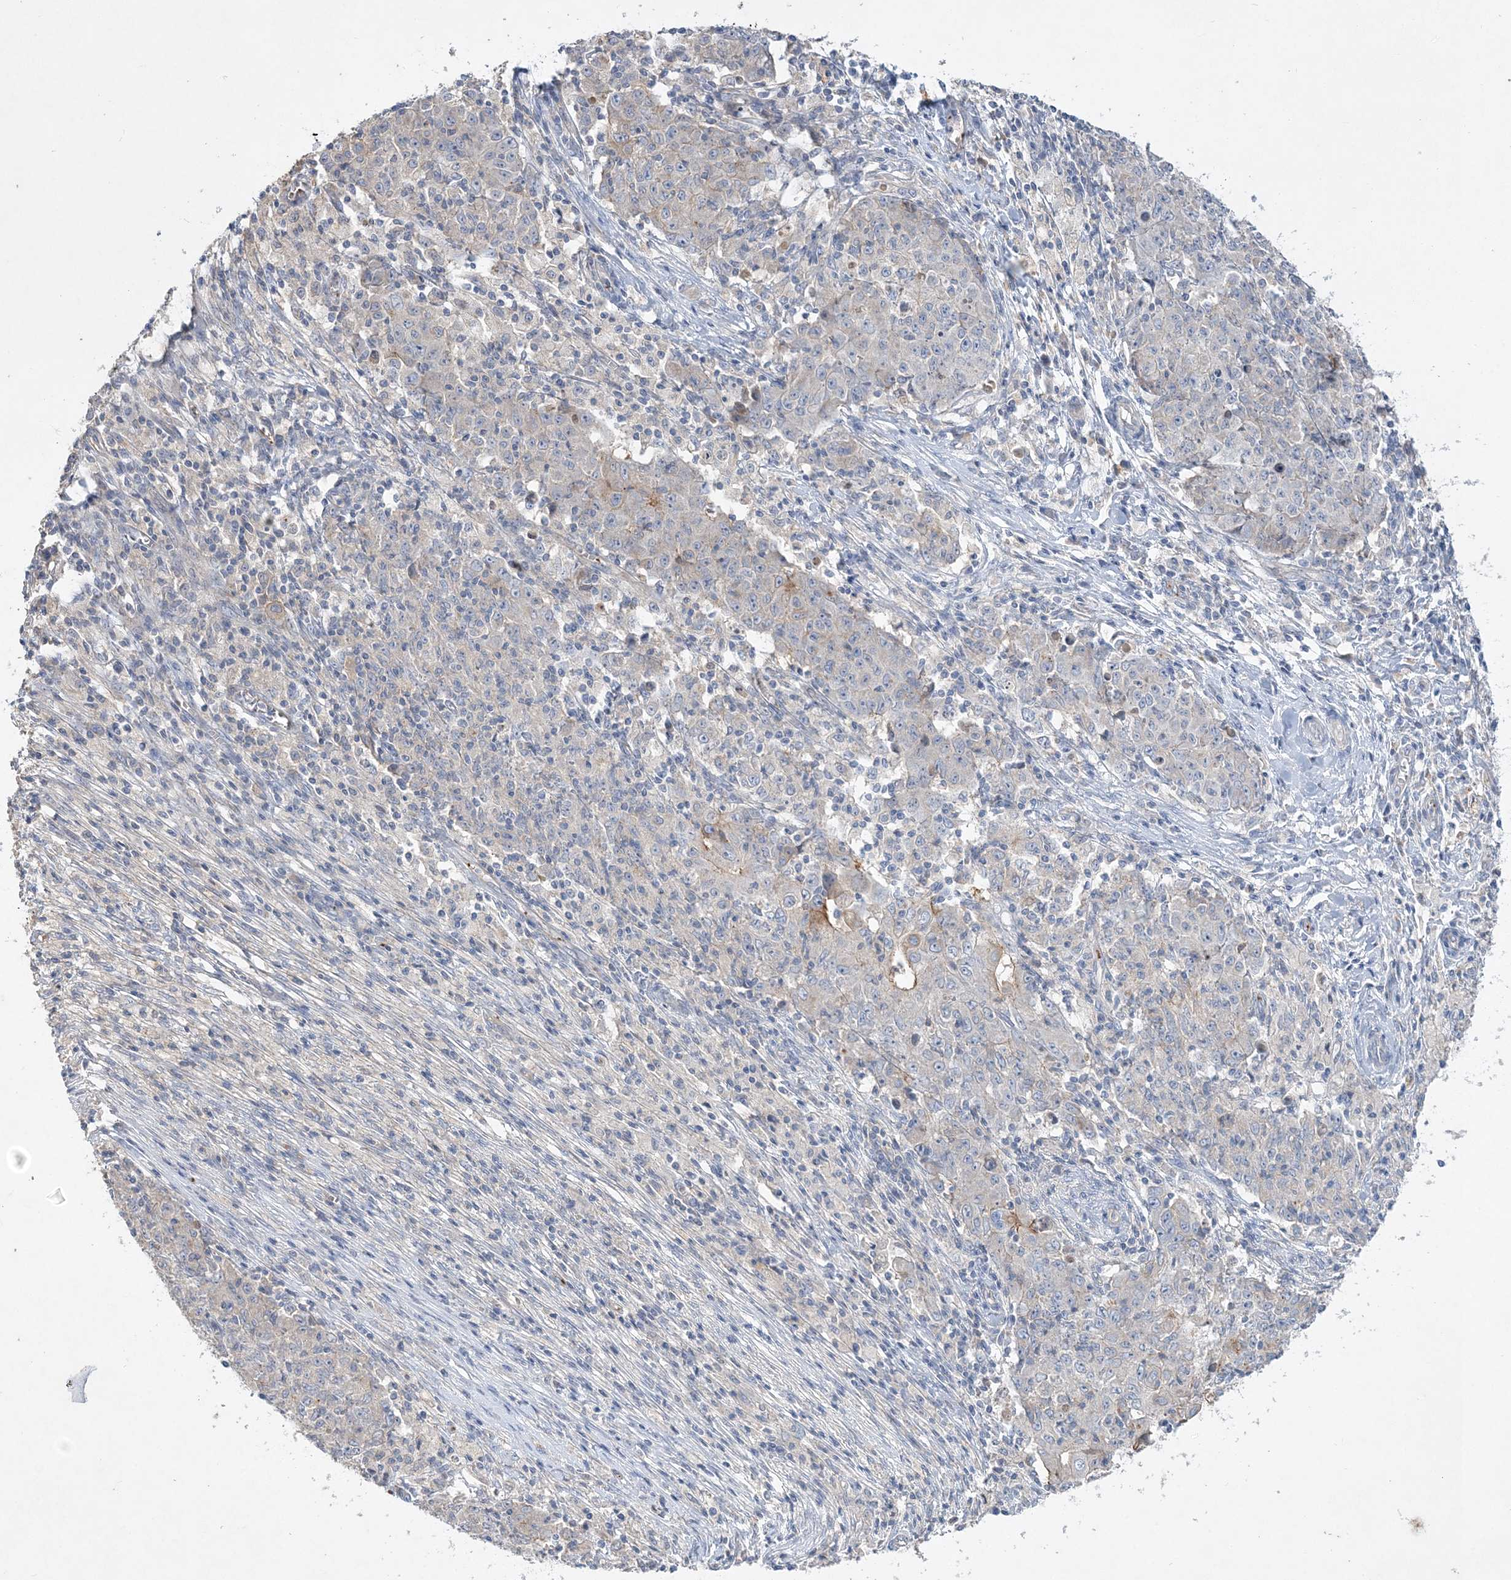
{"staining": {"intensity": "negative", "quantity": "none", "location": "none"}, "tissue": "ovarian cancer", "cell_type": "Tumor cells", "image_type": "cancer", "snomed": [{"axis": "morphology", "description": "Carcinoma, endometroid"}, {"axis": "topography", "description": "Ovary"}], "caption": "Endometroid carcinoma (ovarian) was stained to show a protein in brown. There is no significant positivity in tumor cells.", "gene": "ADCK2", "patient": {"sex": "female", "age": 42}}